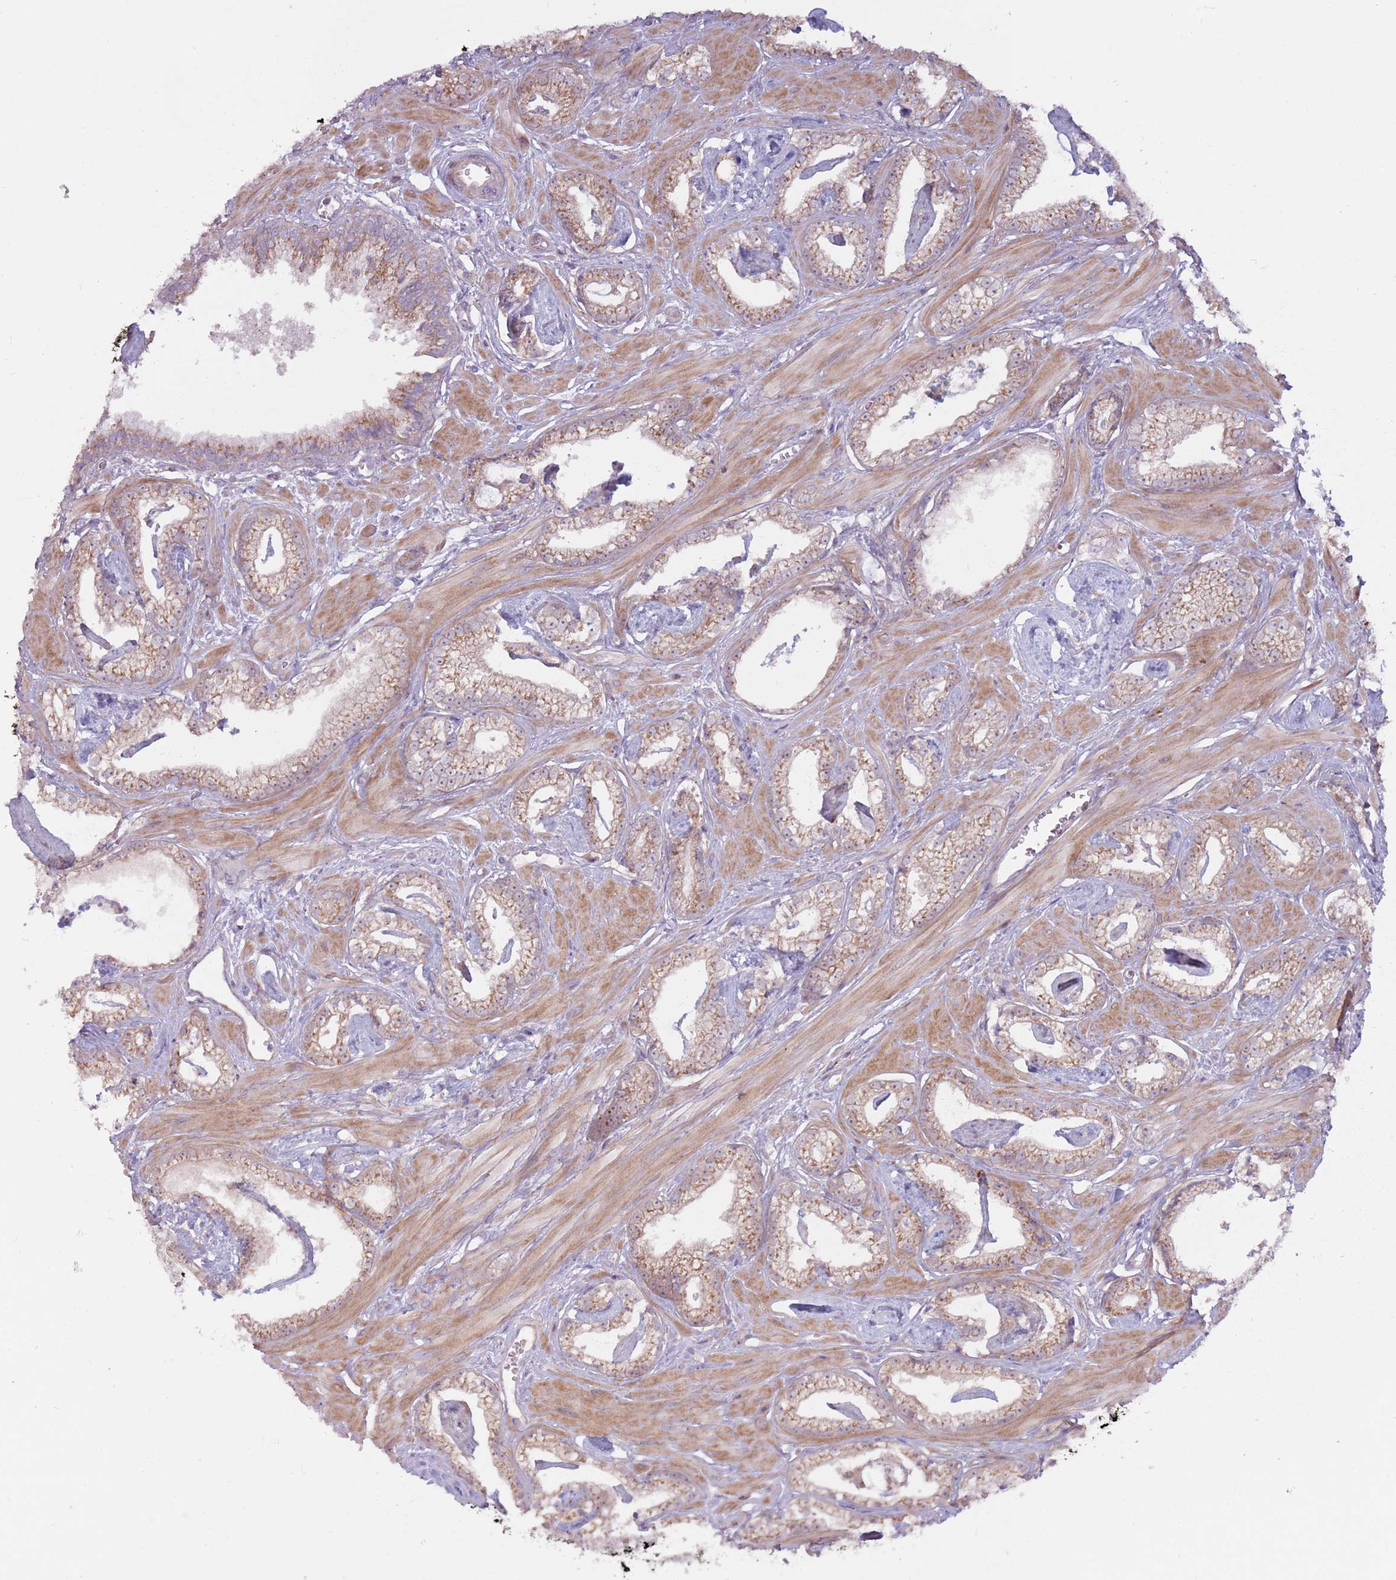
{"staining": {"intensity": "moderate", "quantity": ">75%", "location": "cytoplasmic/membranous"}, "tissue": "prostate cancer", "cell_type": "Tumor cells", "image_type": "cancer", "snomed": [{"axis": "morphology", "description": "Adenocarcinoma, Low grade"}, {"axis": "topography", "description": "Prostate"}], "caption": "Immunohistochemical staining of human prostate cancer exhibits medium levels of moderate cytoplasmic/membranous positivity in approximately >75% of tumor cells.", "gene": "CCDC150", "patient": {"sex": "male", "age": 60}}